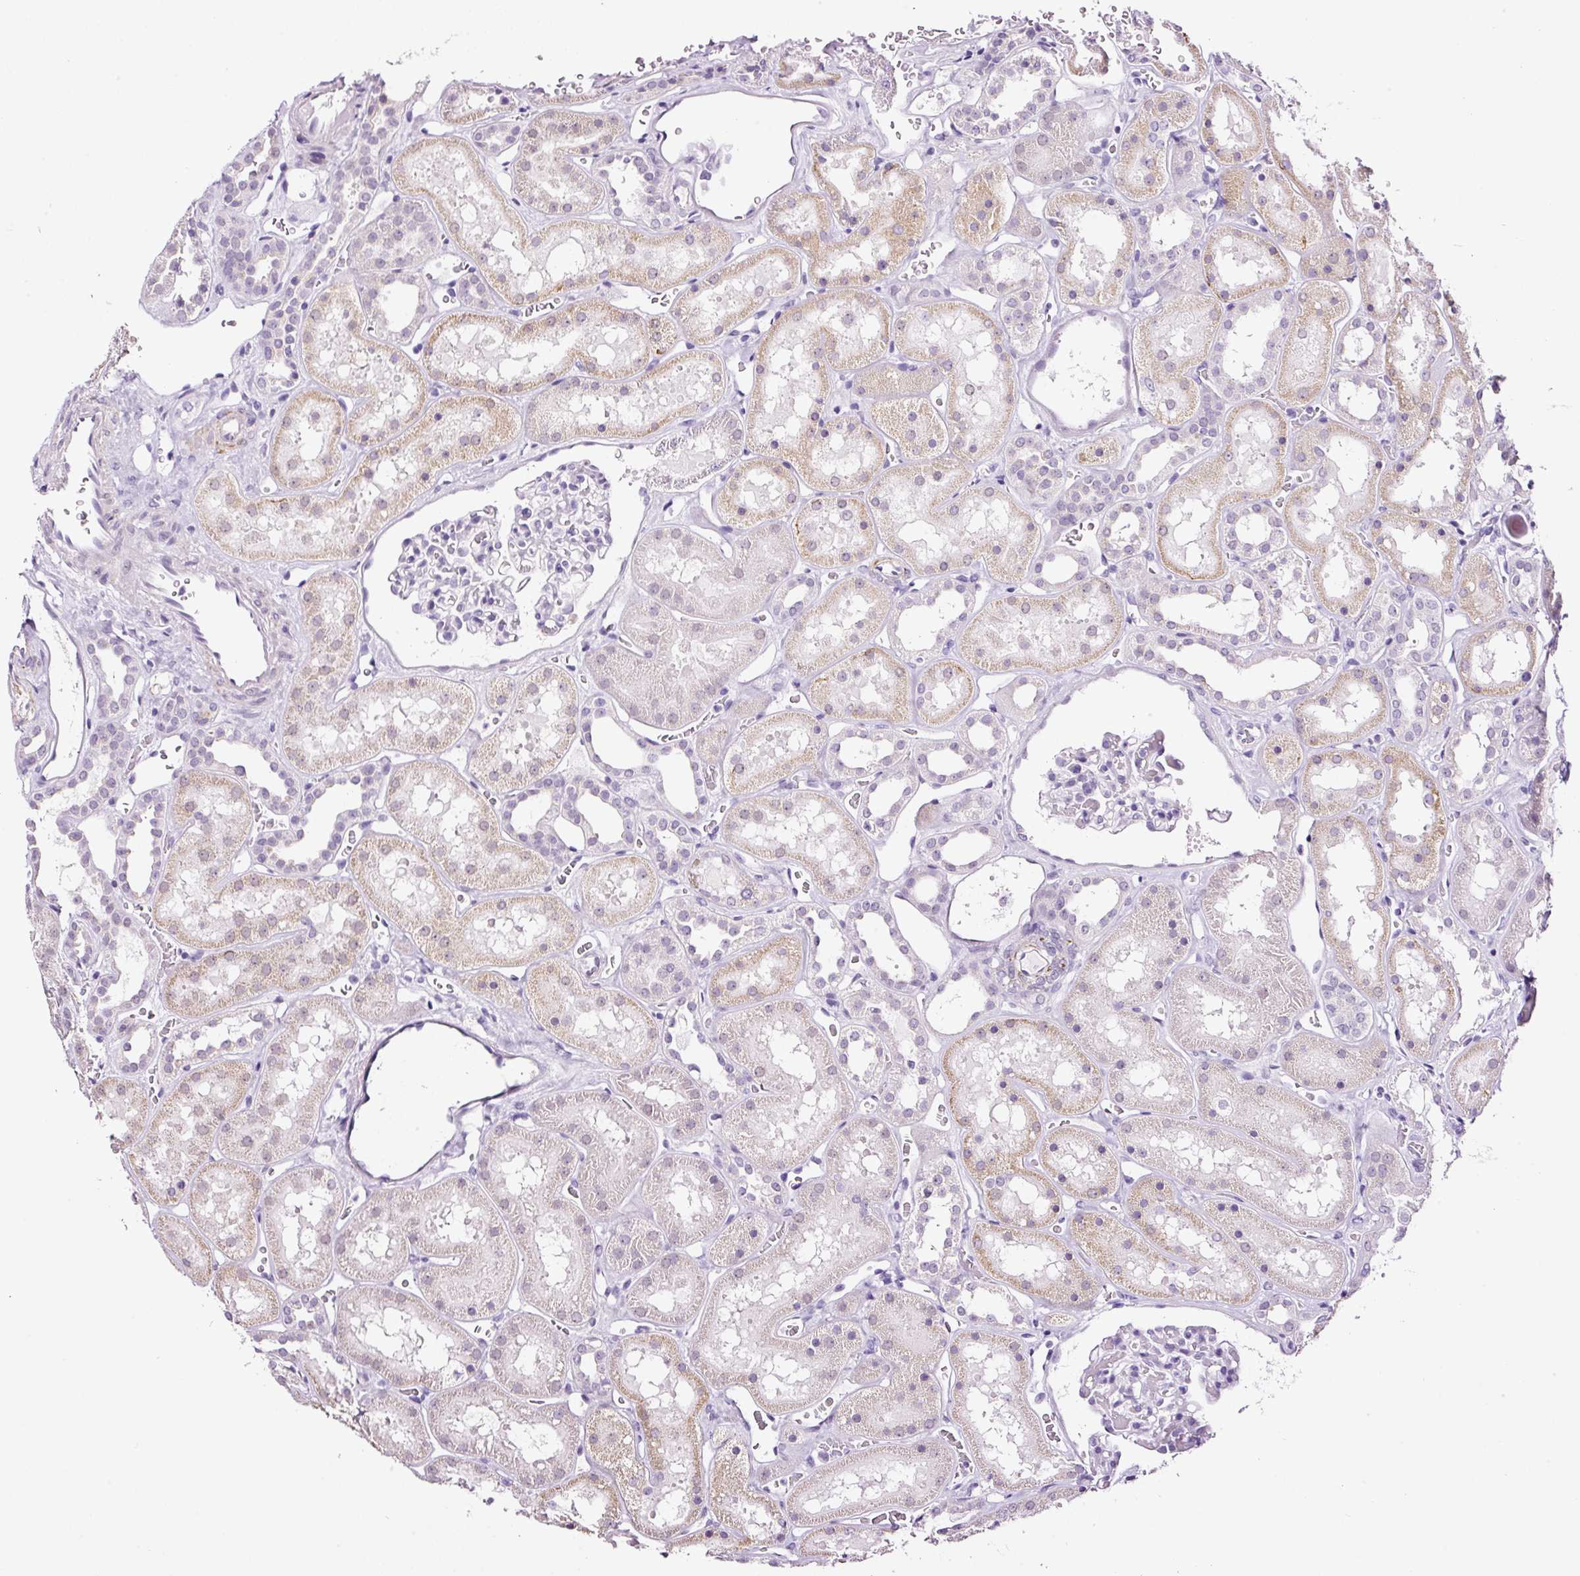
{"staining": {"intensity": "negative", "quantity": "none", "location": "none"}, "tissue": "kidney", "cell_type": "Cells in glomeruli", "image_type": "normal", "snomed": [{"axis": "morphology", "description": "Normal tissue, NOS"}, {"axis": "topography", "description": "Kidney"}], "caption": "This histopathology image is of normal kidney stained with immunohistochemistry (IHC) to label a protein in brown with the nuclei are counter-stained blue. There is no expression in cells in glomeruli. (Immunohistochemistry, brightfield microscopy, high magnification).", "gene": "RTF2", "patient": {"sex": "female", "age": 41}}